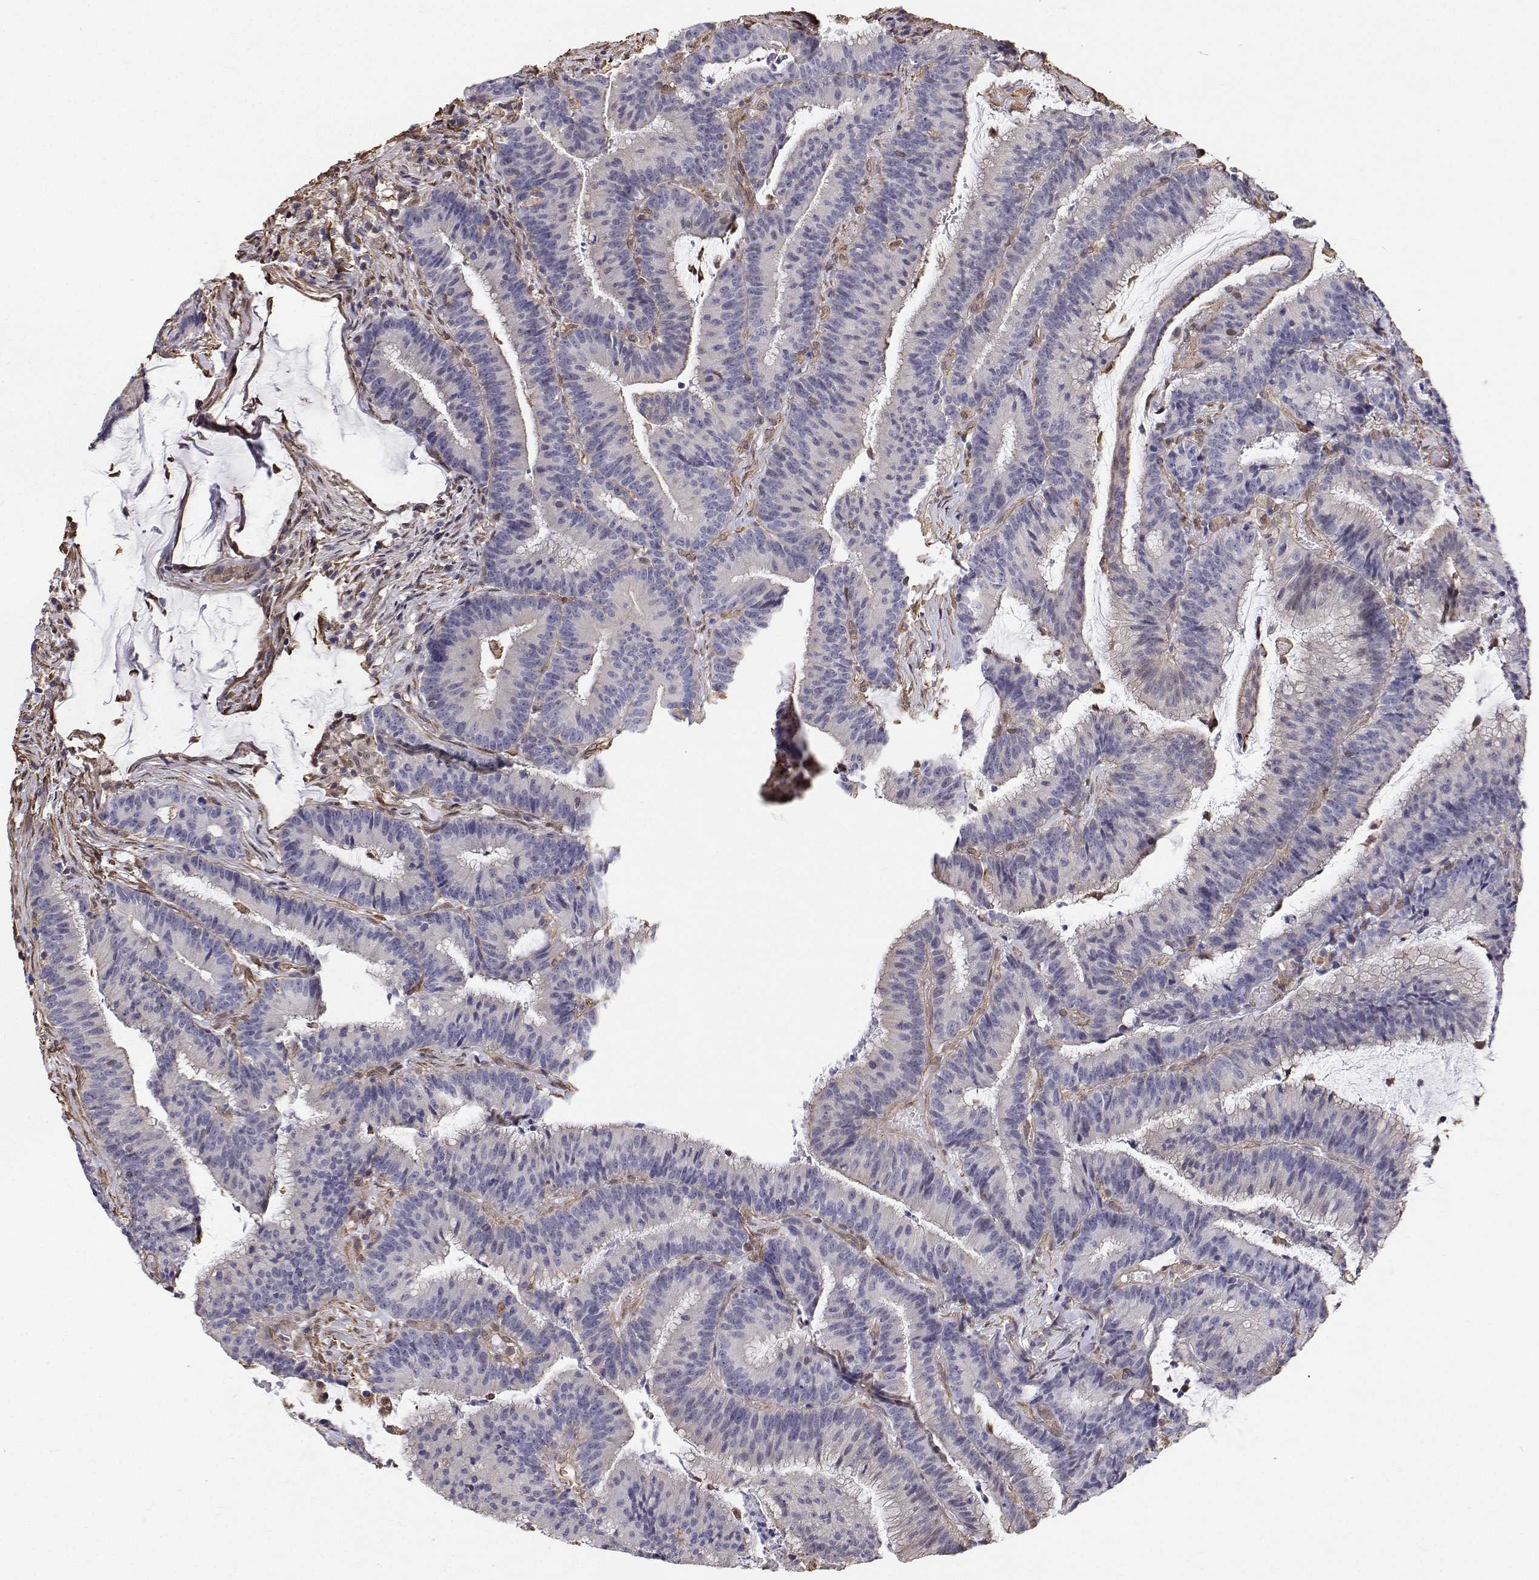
{"staining": {"intensity": "negative", "quantity": "none", "location": "none"}, "tissue": "colorectal cancer", "cell_type": "Tumor cells", "image_type": "cancer", "snomed": [{"axis": "morphology", "description": "Adenocarcinoma, NOS"}, {"axis": "topography", "description": "Colon"}], "caption": "Immunohistochemical staining of colorectal adenocarcinoma shows no significant expression in tumor cells.", "gene": "GSDMA", "patient": {"sex": "female", "age": 78}}